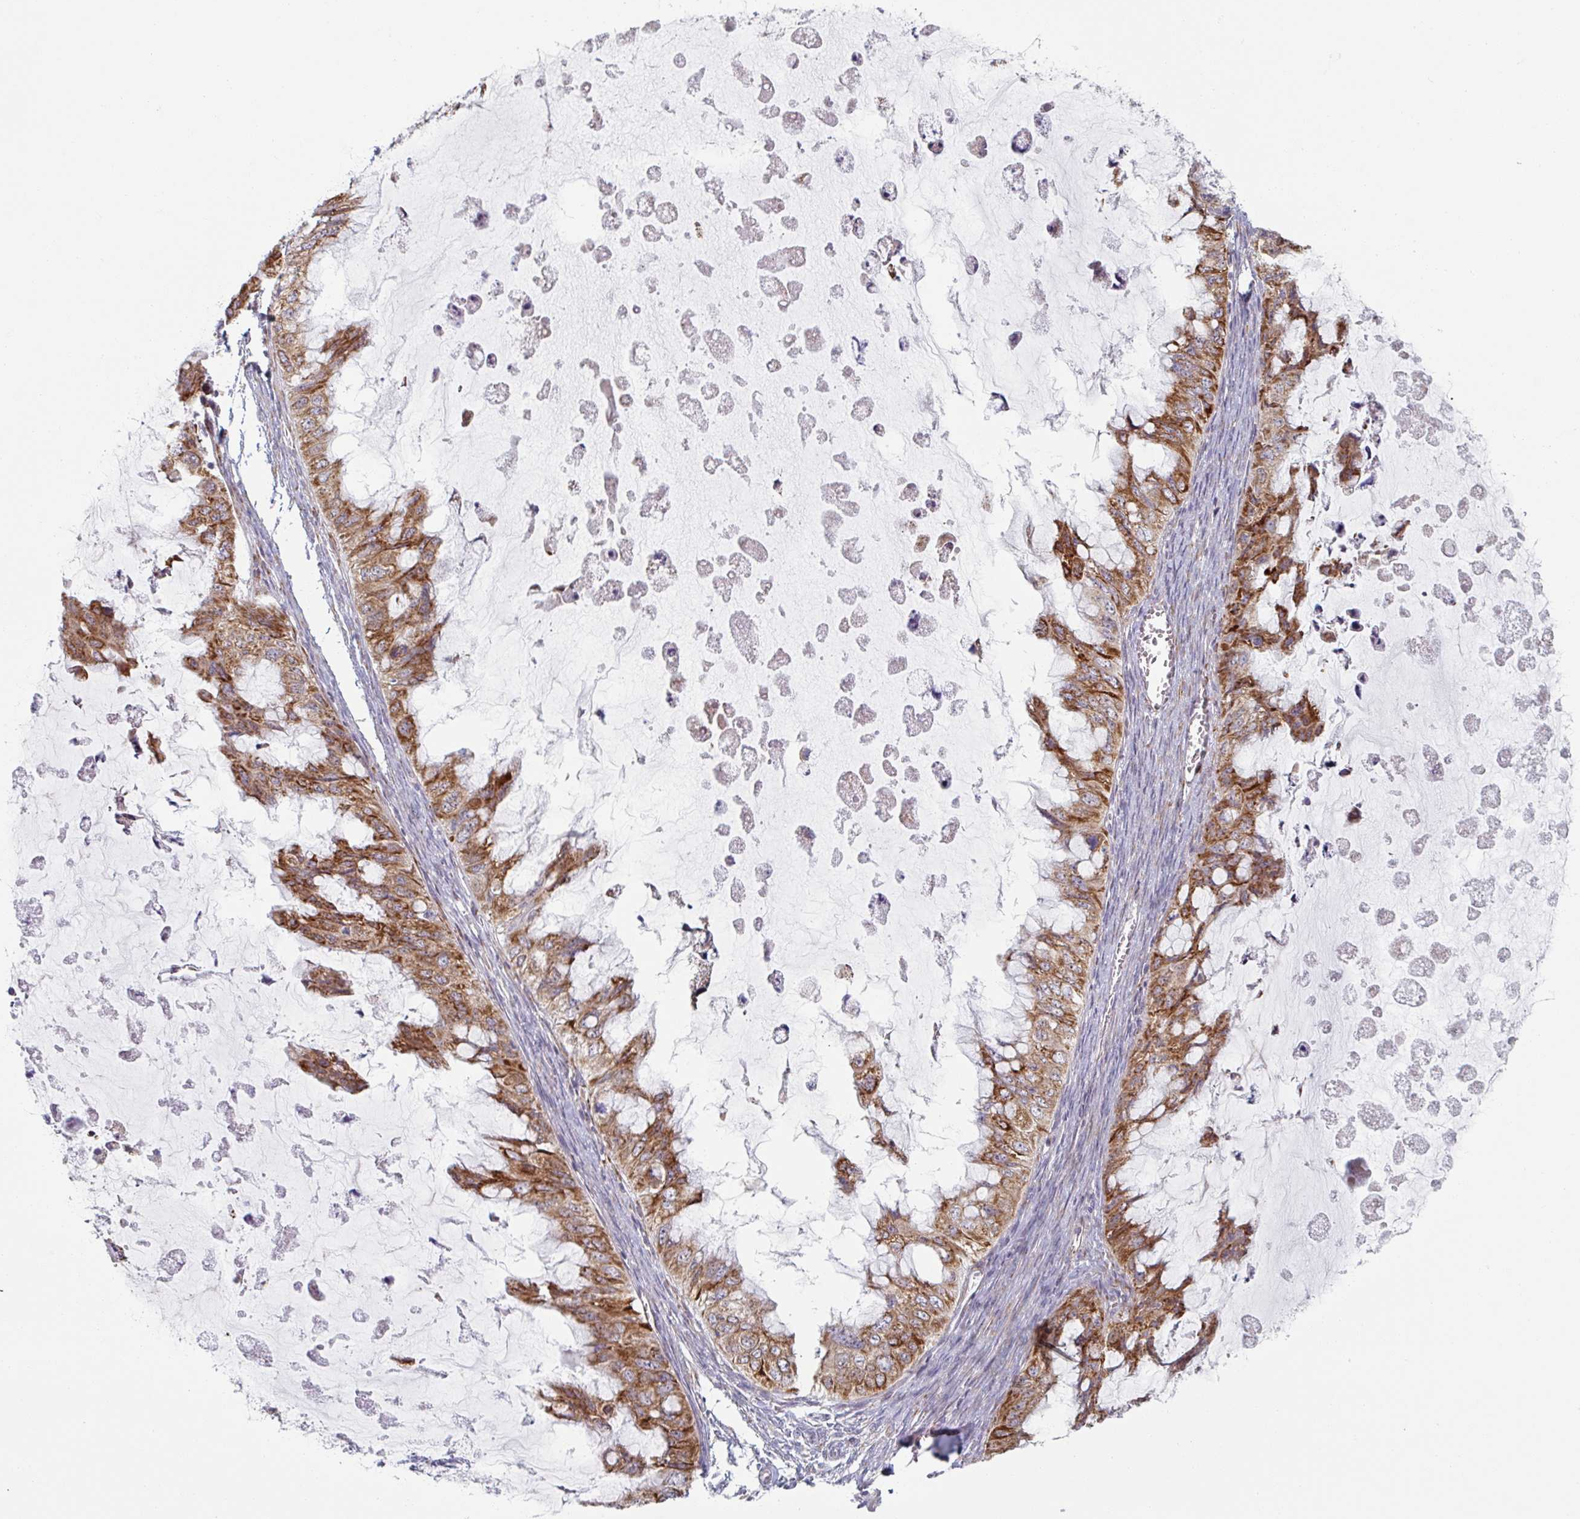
{"staining": {"intensity": "moderate", "quantity": "25%-75%", "location": "cytoplasmic/membranous"}, "tissue": "ovarian cancer", "cell_type": "Tumor cells", "image_type": "cancer", "snomed": [{"axis": "morphology", "description": "Cystadenocarcinoma, mucinous, NOS"}, {"axis": "topography", "description": "Ovary"}], "caption": "Mucinous cystadenocarcinoma (ovarian) stained with DAB IHC exhibits medium levels of moderate cytoplasmic/membranous staining in approximately 25%-75% of tumor cells. (IHC, brightfield microscopy, high magnification).", "gene": "TRAPPC10", "patient": {"sex": "female", "age": 72}}